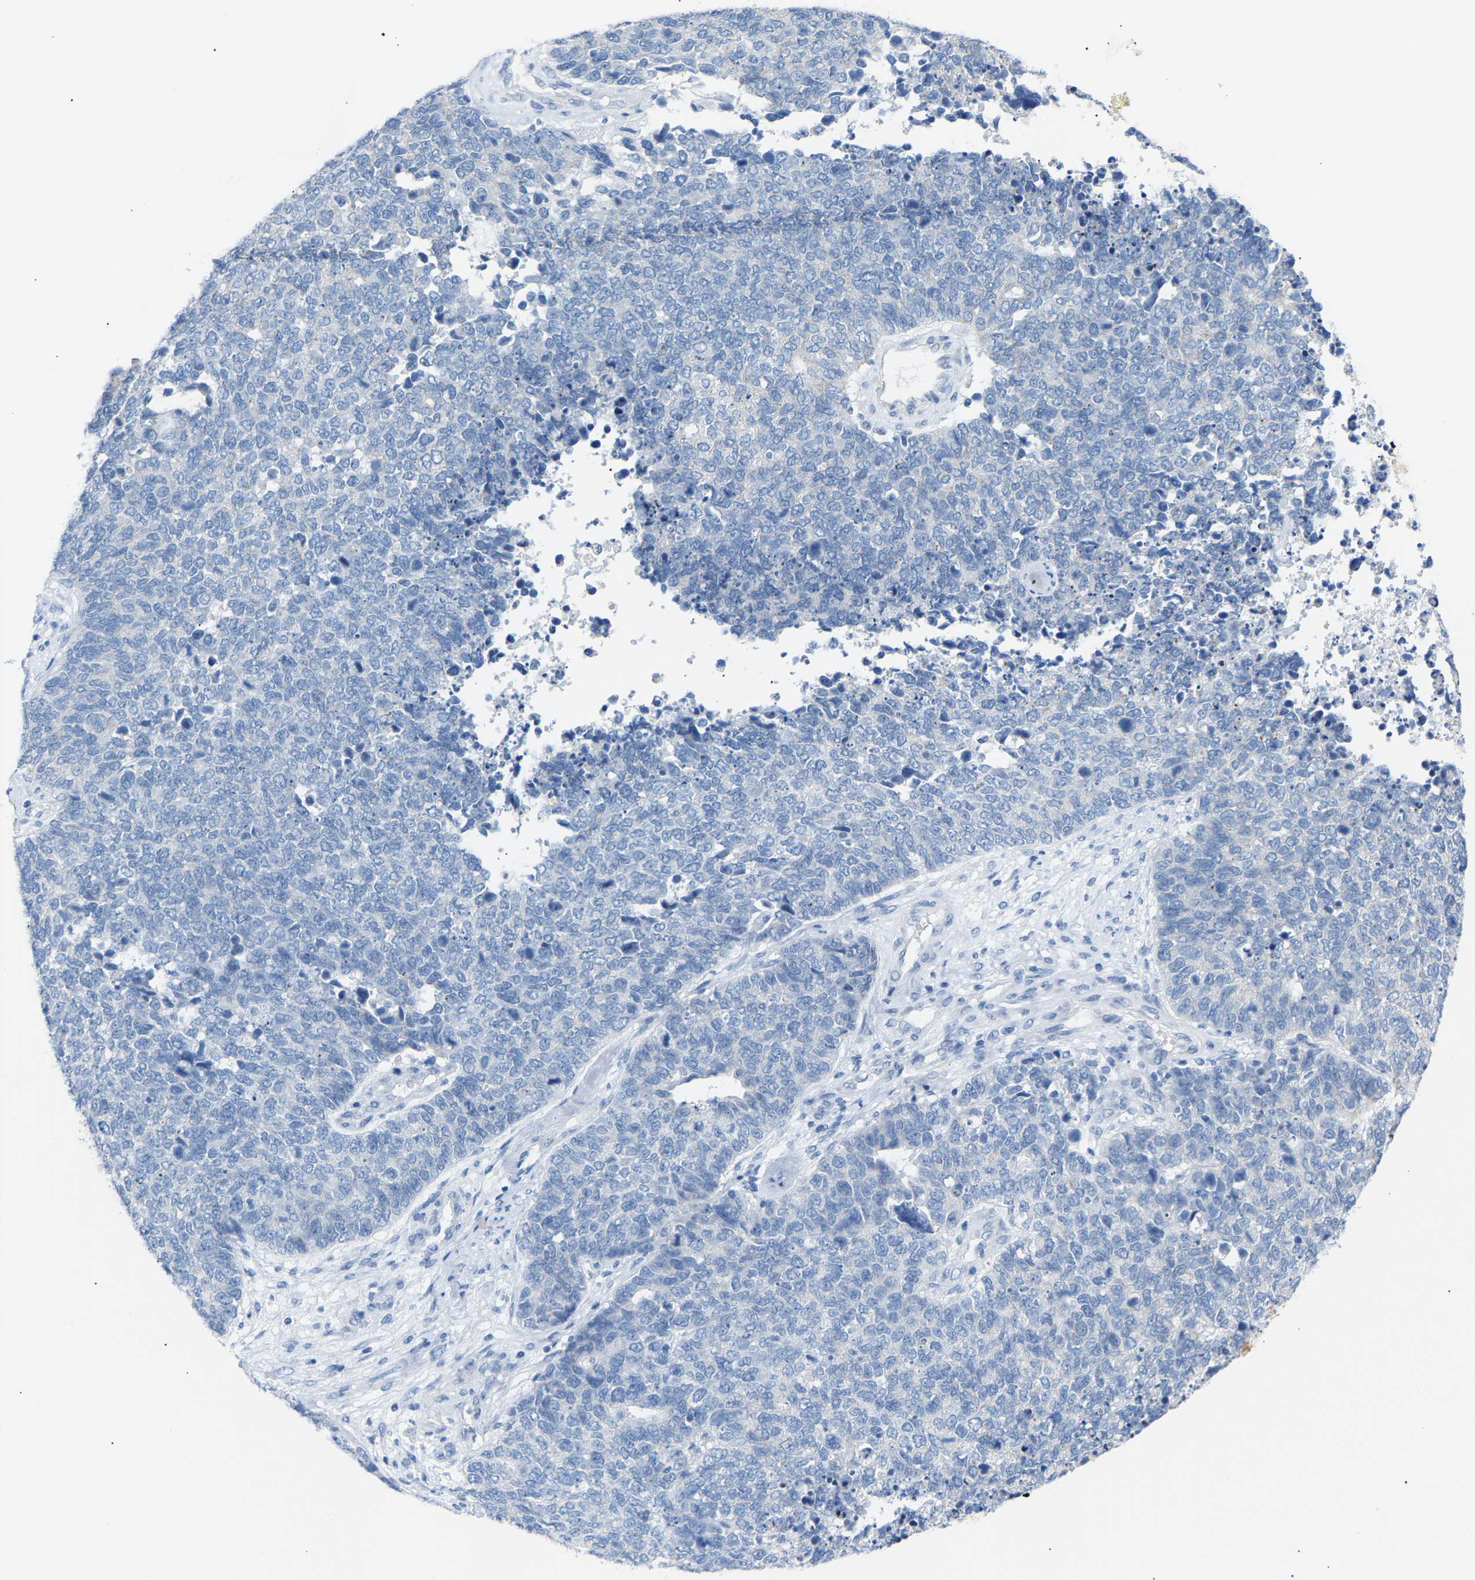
{"staining": {"intensity": "negative", "quantity": "none", "location": "none"}, "tissue": "cervical cancer", "cell_type": "Tumor cells", "image_type": "cancer", "snomed": [{"axis": "morphology", "description": "Squamous cell carcinoma, NOS"}, {"axis": "topography", "description": "Cervix"}], "caption": "DAB (3,3'-diaminobenzidine) immunohistochemical staining of cervical squamous cell carcinoma reveals no significant expression in tumor cells. (Brightfield microscopy of DAB (3,3'-diaminobenzidine) immunohistochemistry at high magnification).", "gene": "PEX1", "patient": {"sex": "female", "age": 63}}